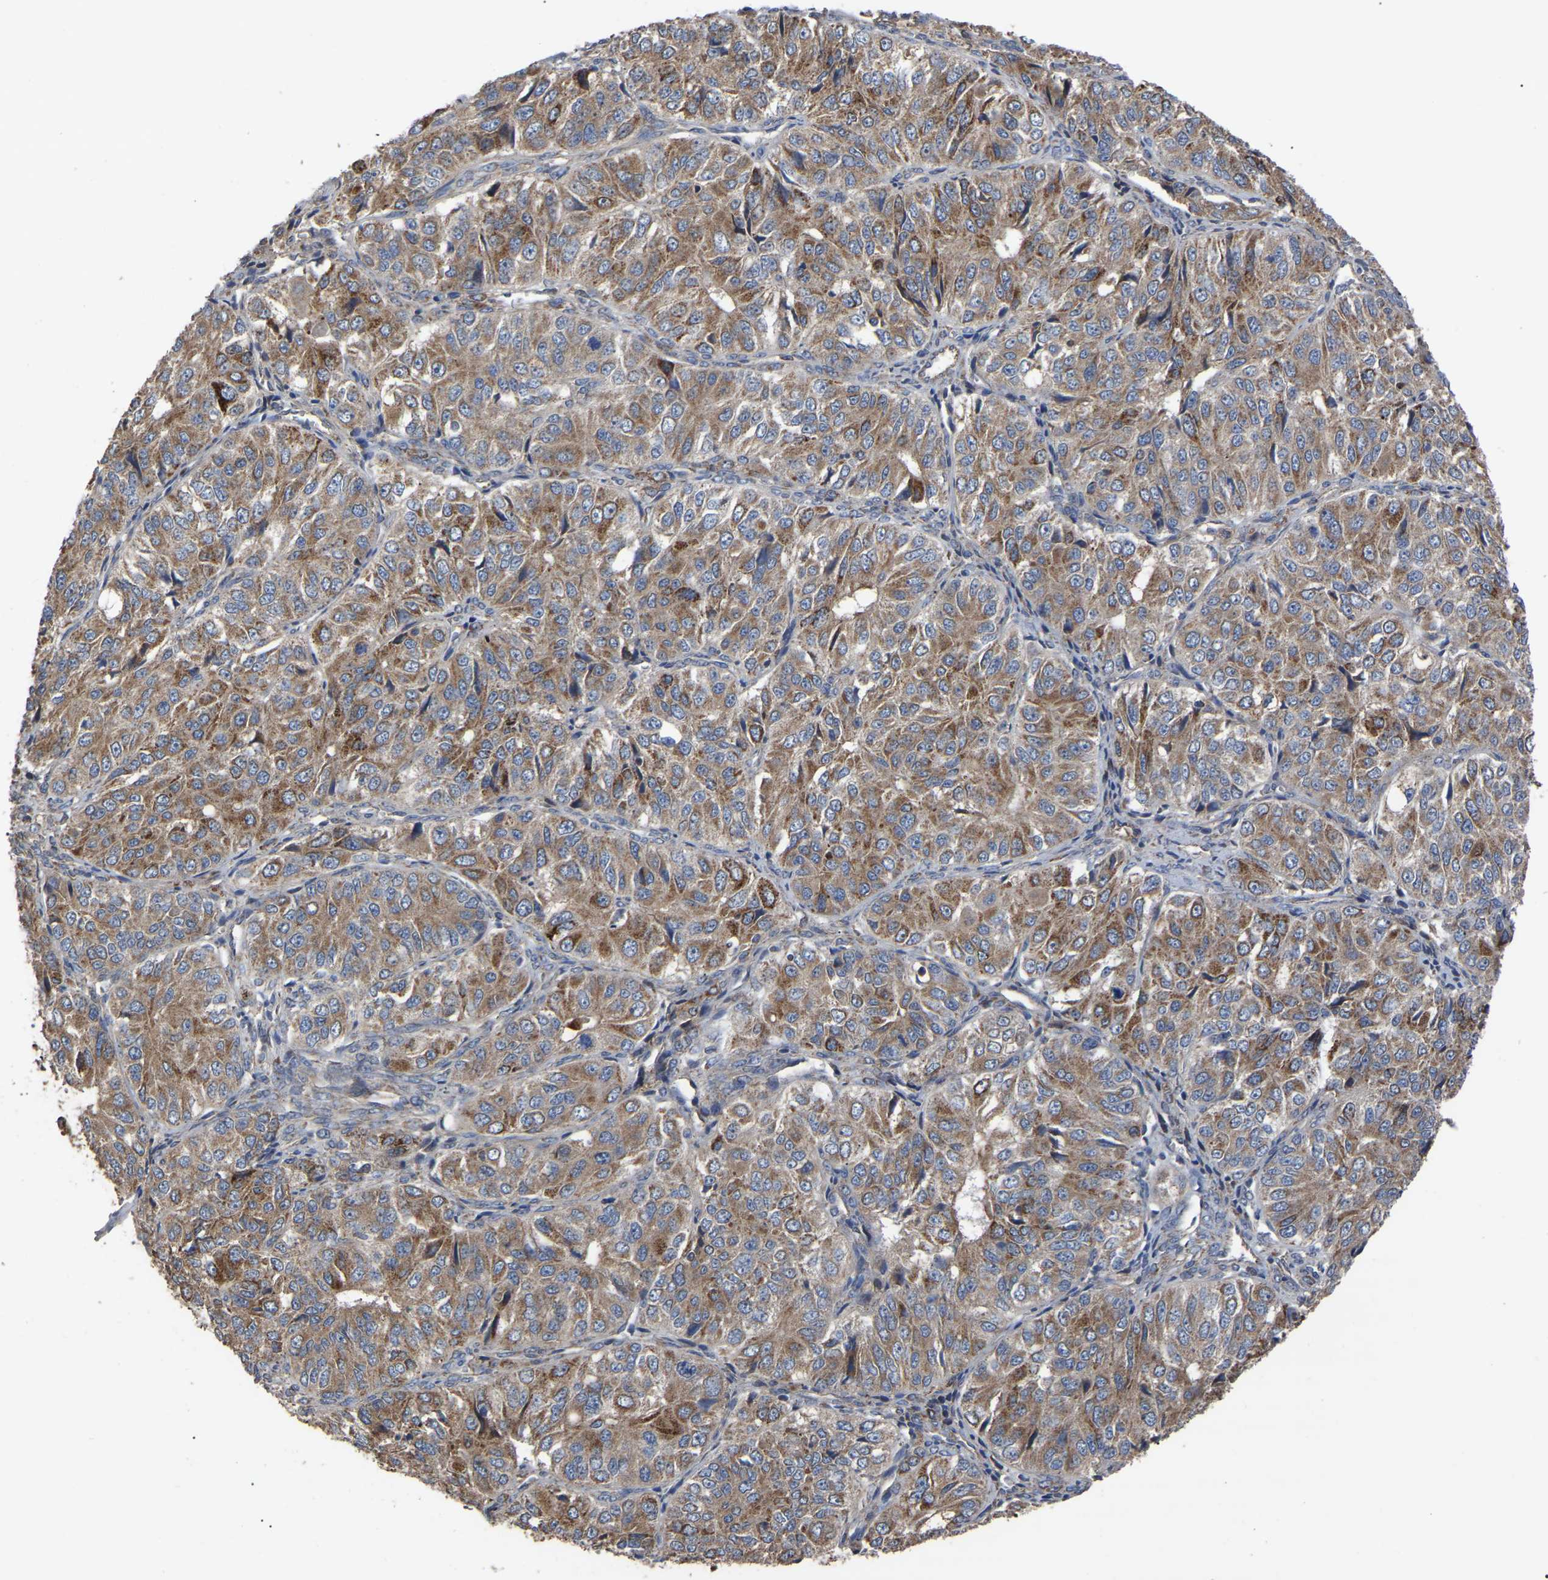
{"staining": {"intensity": "moderate", "quantity": ">75%", "location": "cytoplasmic/membranous"}, "tissue": "ovarian cancer", "cell_type": "Tumor cells", "image_type": "cancer", "snomed": [{"axis": "morphology", "description": "Carcinoma, endometroid"}, {"axis": "topography", "description": "Ovary"}], "caption": "Immunohistochemical staining of ovarian cancer (endometroid carcinoma) reveals moderate cytoplasmic/membranous protein staining in about >75% of tumor cells. Nuclei are stained in blue.", "gene": "GCC1", "patient": {"sex": "female", "age": 51}}